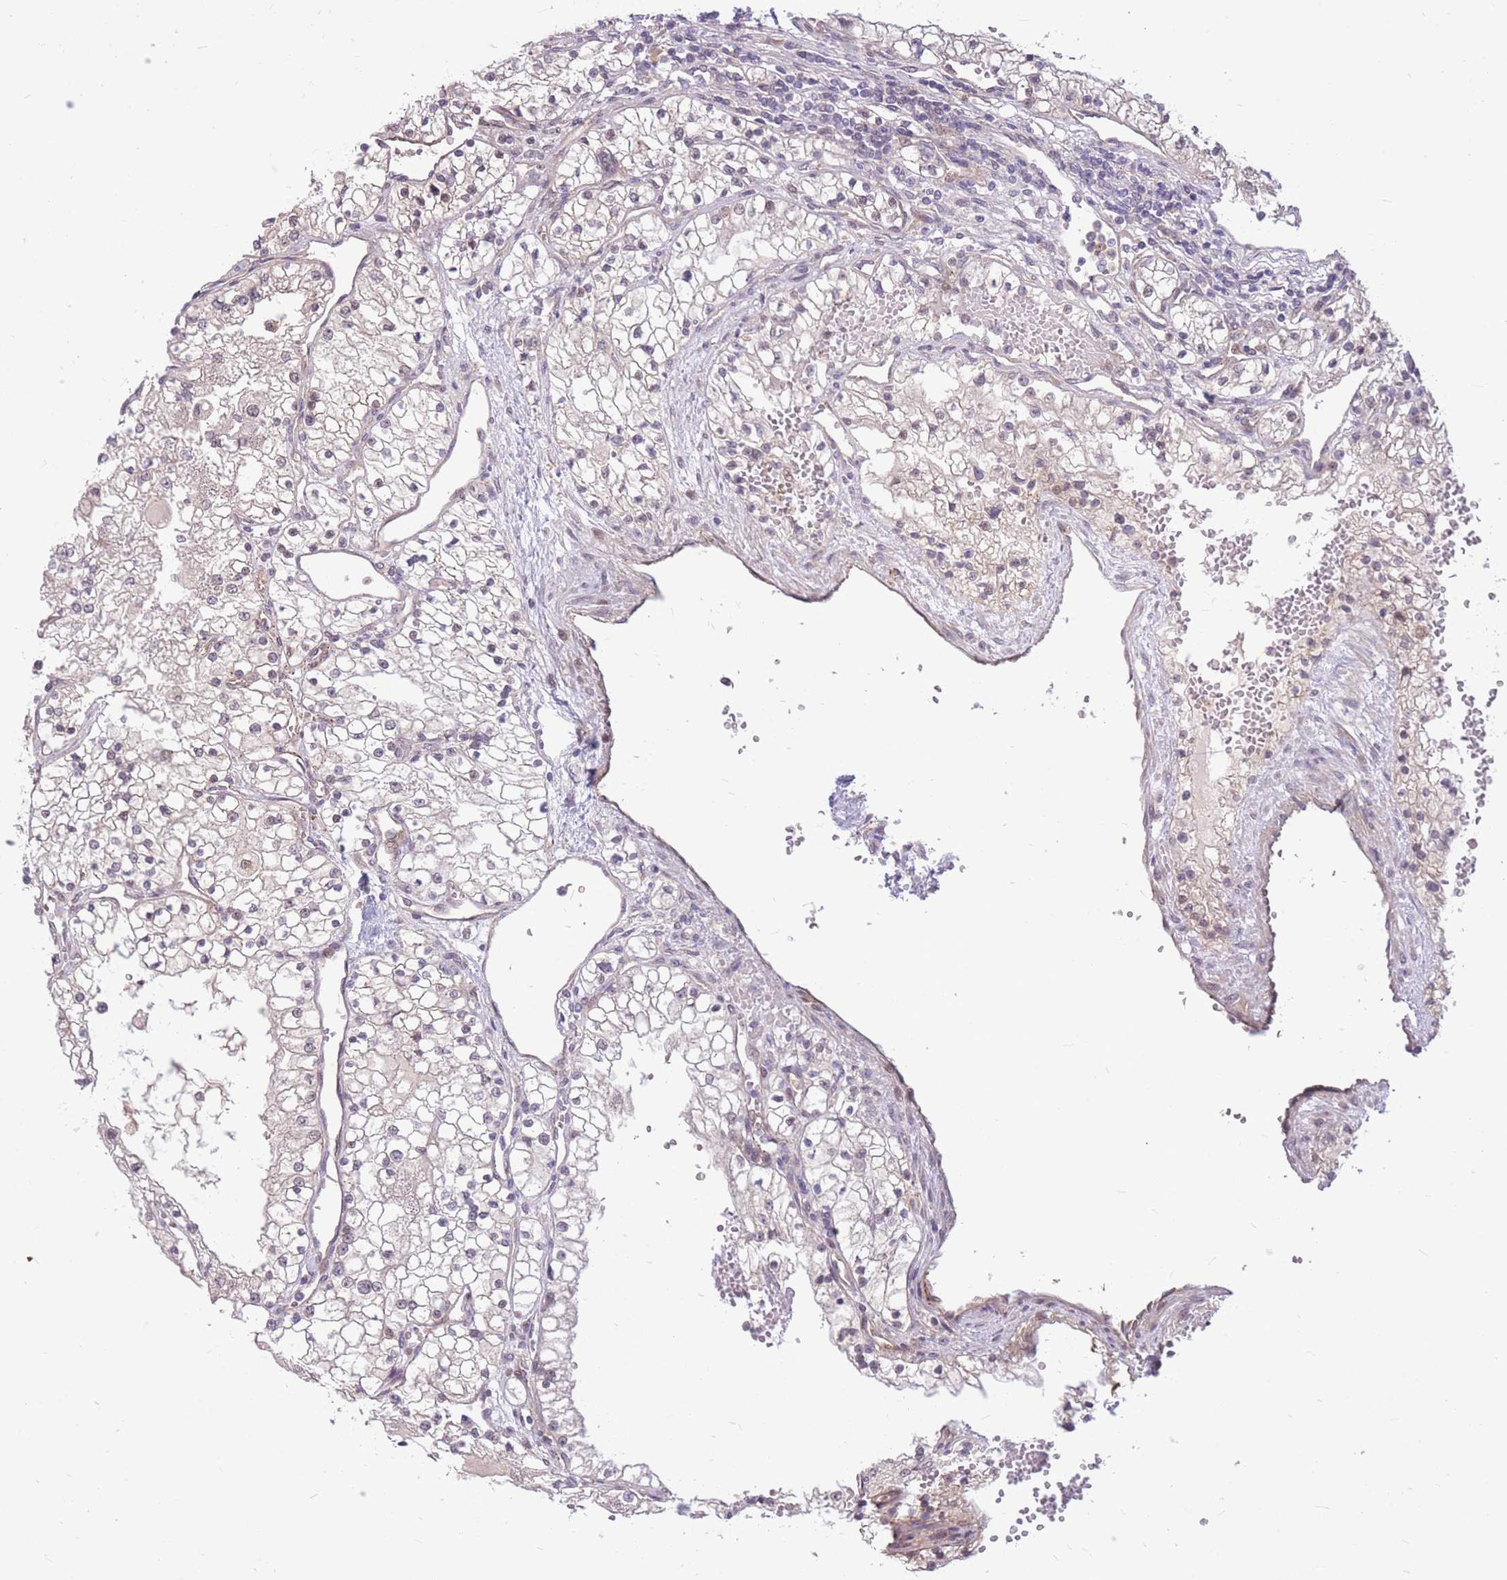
{"staining": {"intensity": "negative", "quantity": "none", "location": "none"}, "tissue": "renal cancer", "cell_type": "Tumor cells", "image_type": "cancer", "snomed": [{"axis": "morphology", "description": "Normal tissue, NOS"}, {"axis": "morphology", "description": "Adenocarcinoma, NOS"}, {"axis": "topography", "description": "Kidney"}], "caption": "Immunohistochemistry (IHC) of human renal adenocarcinoma demonstrates no positivity in tumor cells.", "gene": "TCF20", "patient": {"sex": "male", "age": 68}}